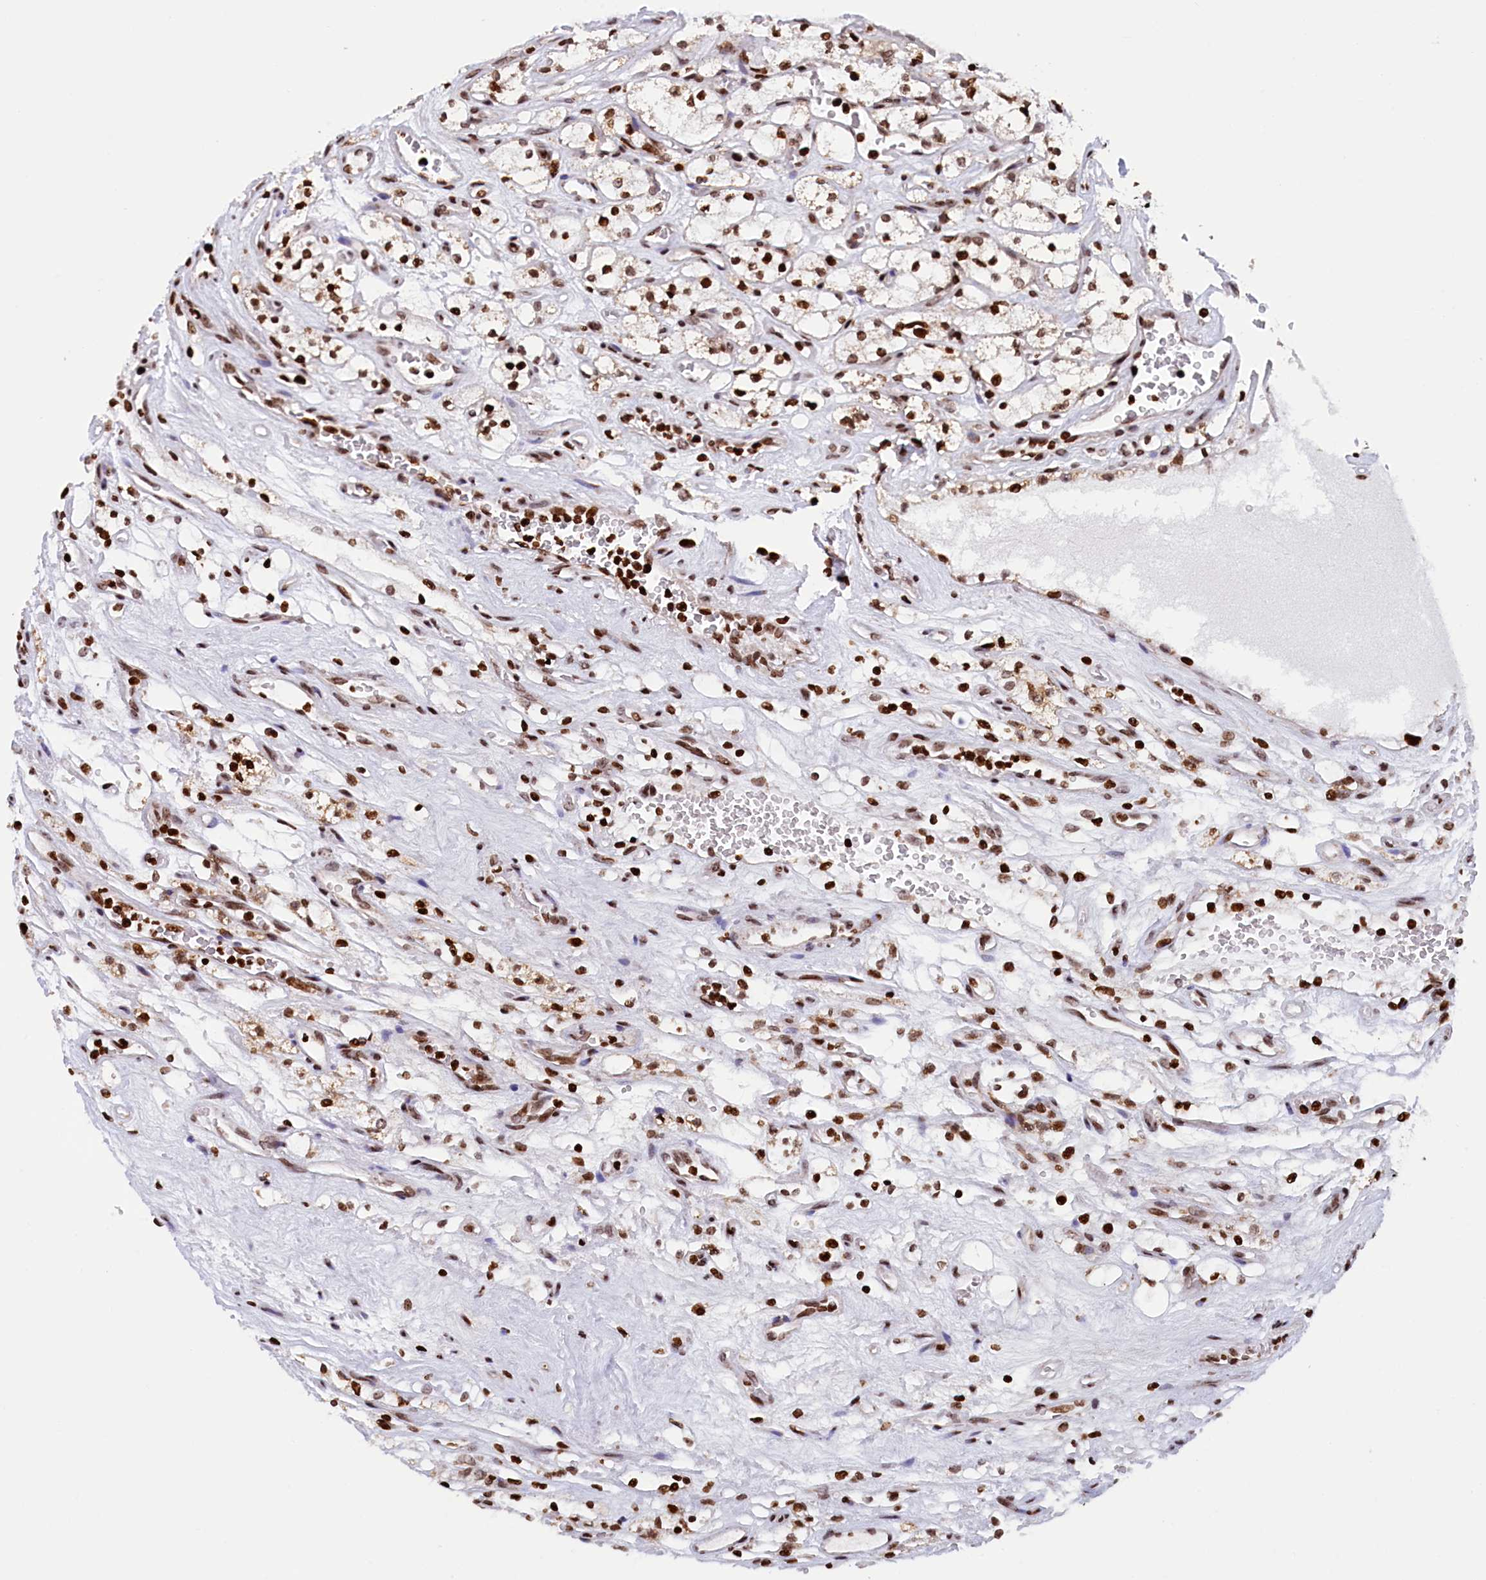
{"staining": {"intensity": "strong", "quantity": ">75%", "location": "nuclear"}, "tissue": "renal cancer", "cell_type": "Tumor cells", "image_type": "cancer", "snomed": [{"axis": "morphology", "description": "Adenocarcinoma, NOS"}, {"axis": "topography", "description": "Kidney"}], "caption": "Immunohistochemical staining of renal cancer demonstrates strong nuclear protein expression in about >75% of tumor cells.", "gene": "TIMM29", "patient": {"sex": "female", "age": 69}}